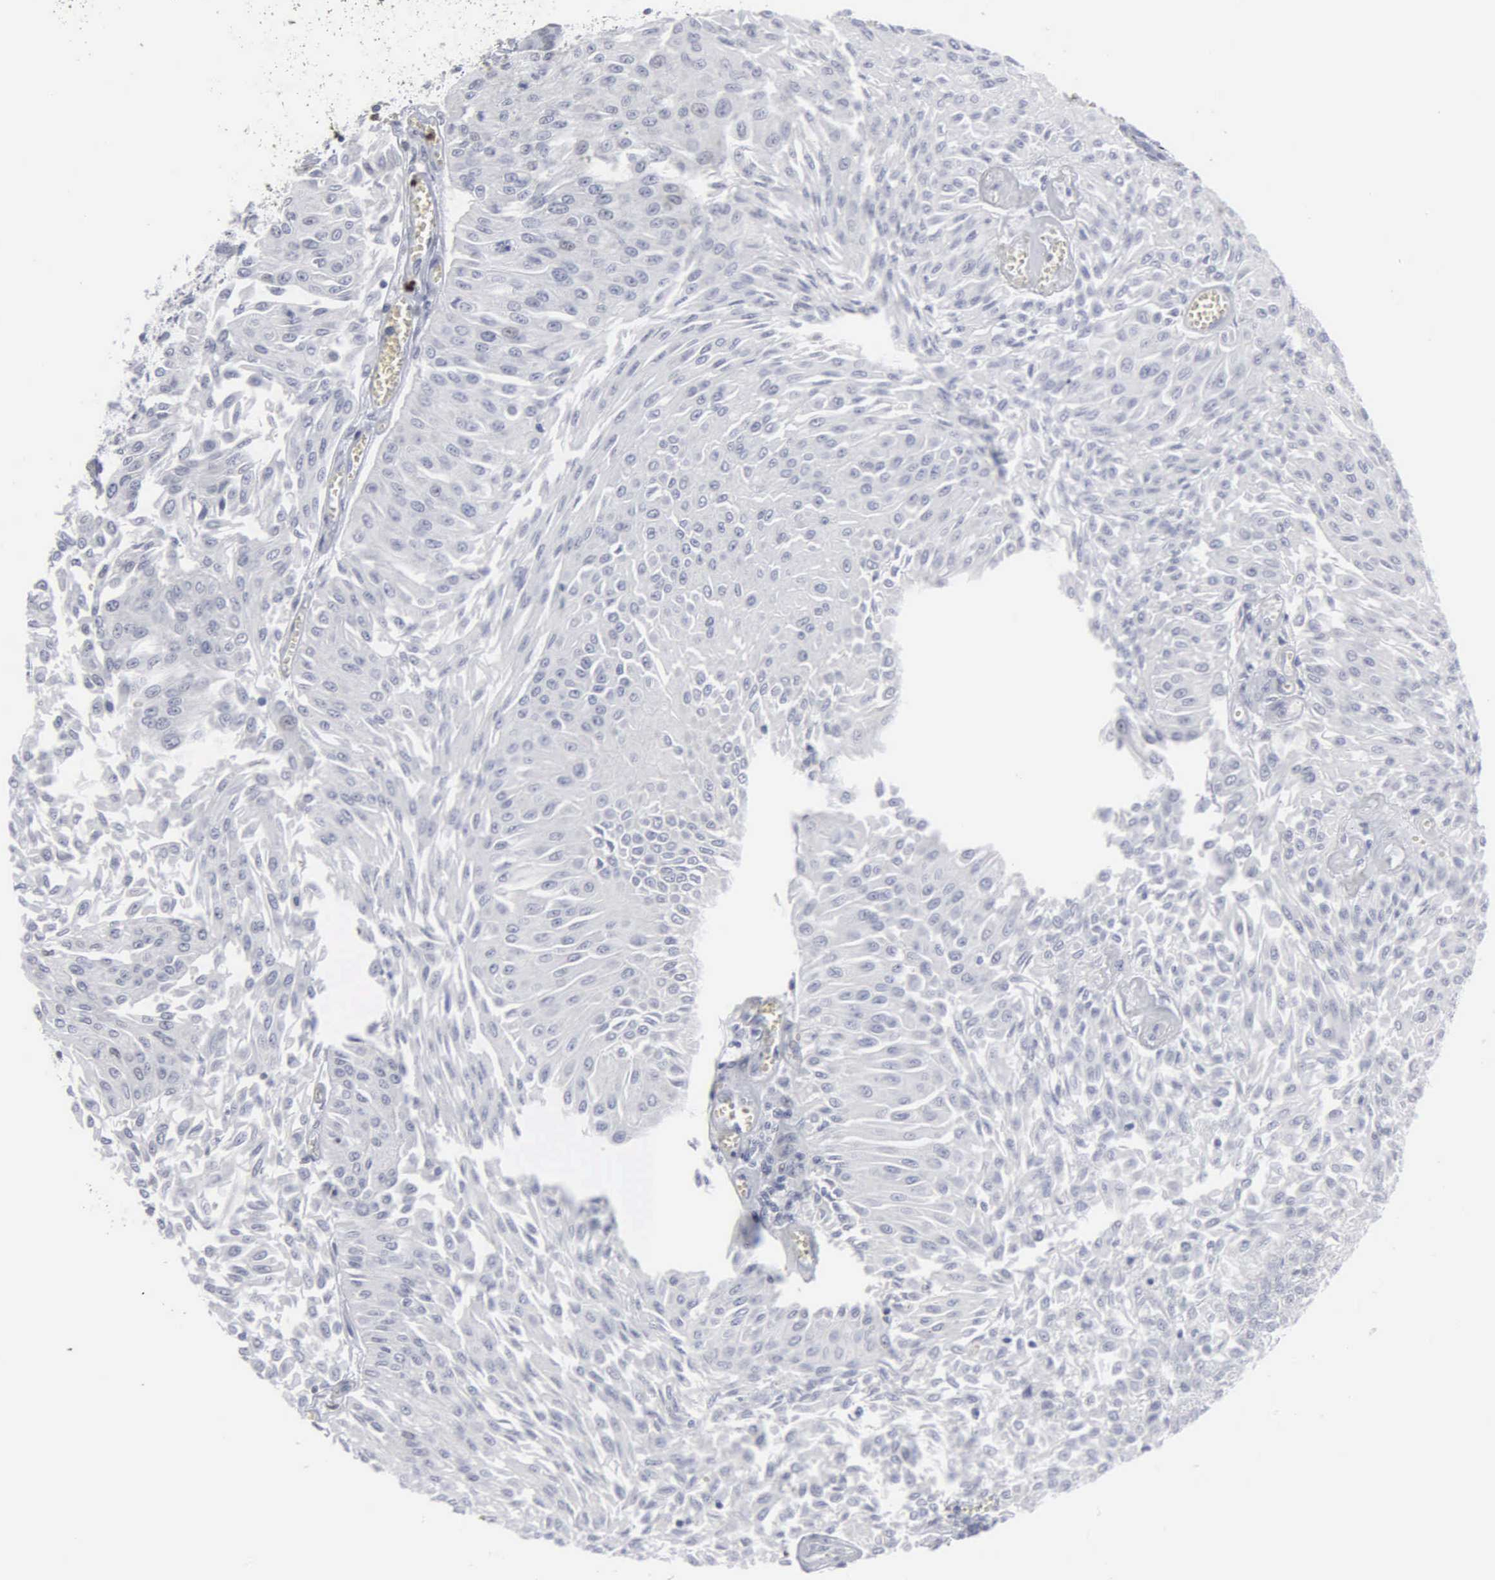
{"staining": {"intensity": "negative", "quantity": "none", "location": "none"}, "tissue": "urothelial cancer", "cell_type": "Tumor cells", "image_type": "cancer", "snomed": [{"axis": "morphology", "description": "Urothelial carcinoma, Low grade"}, {"axis": "topography", "description": "Urinary bladder"}], "caption": "An IHC micrograph of urothelial carcinoma (low-grade) is shown. There is no staining in tumor cells of urothelial carcinoma (low-grade).", "gene": "SPIN3", "patient": {"sex": "male", "age": 86}}